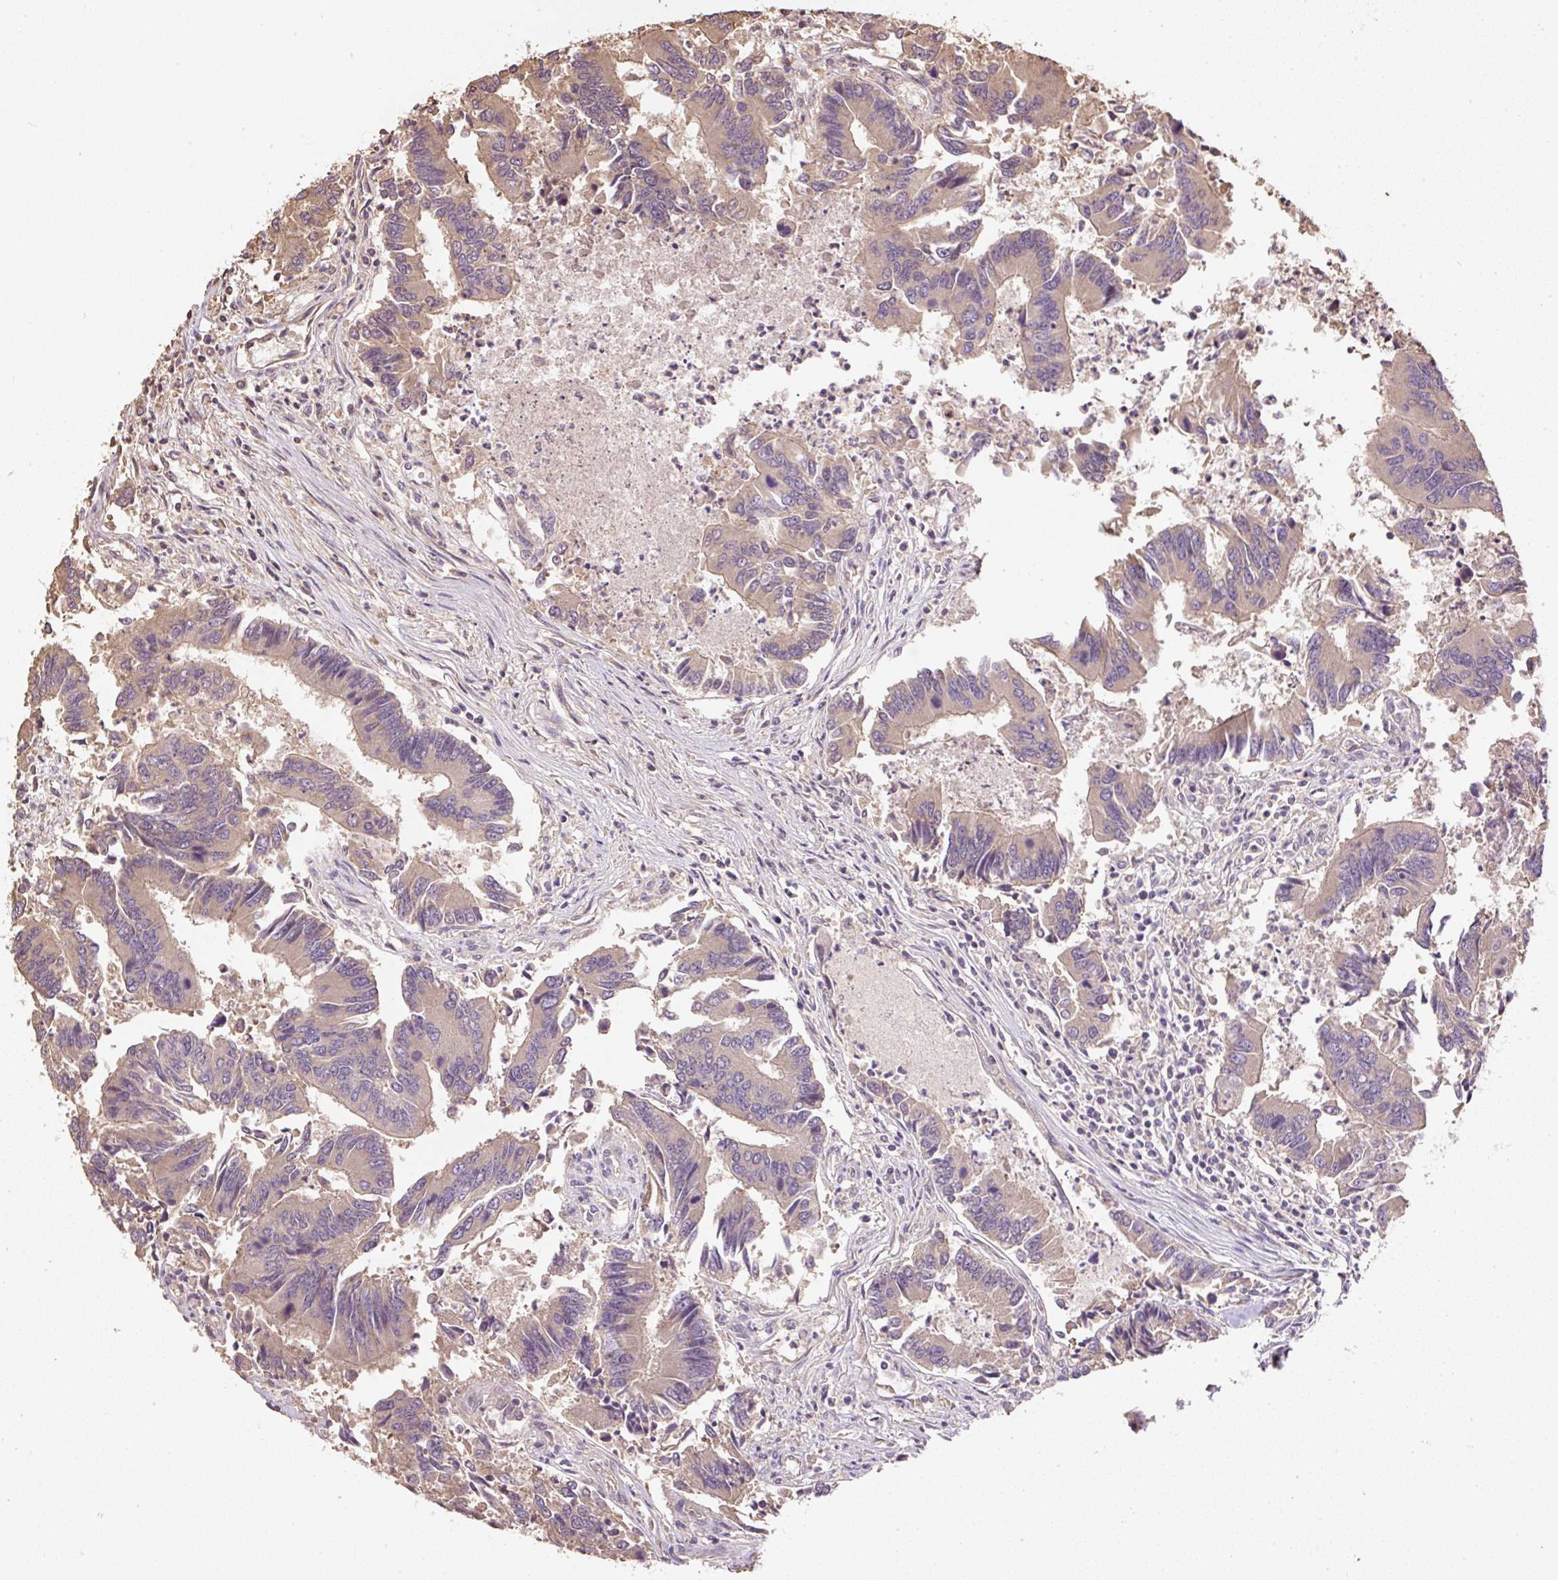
{"staining": {"intensity": "weak", "quantity": ">75%", "location": "cytoplasmic/membranous"}, "tissue": "colorectal cancer", "cell_type": "Tumor cells", "image_type": "cancer", "snomed": [{"axis": "morphology", "description": "Adenocarcinoma, NOS"}, {"axis": "topography", "description": "Colon"}], "caption": "A micrograph of human adenocarcinoma (colorectal) stained for a protein displays weak cytoplasmic/membranous brown staining in tumor cells.", "gene": "TMEM170B", "patient": {"sex": "female", "age": 67}}